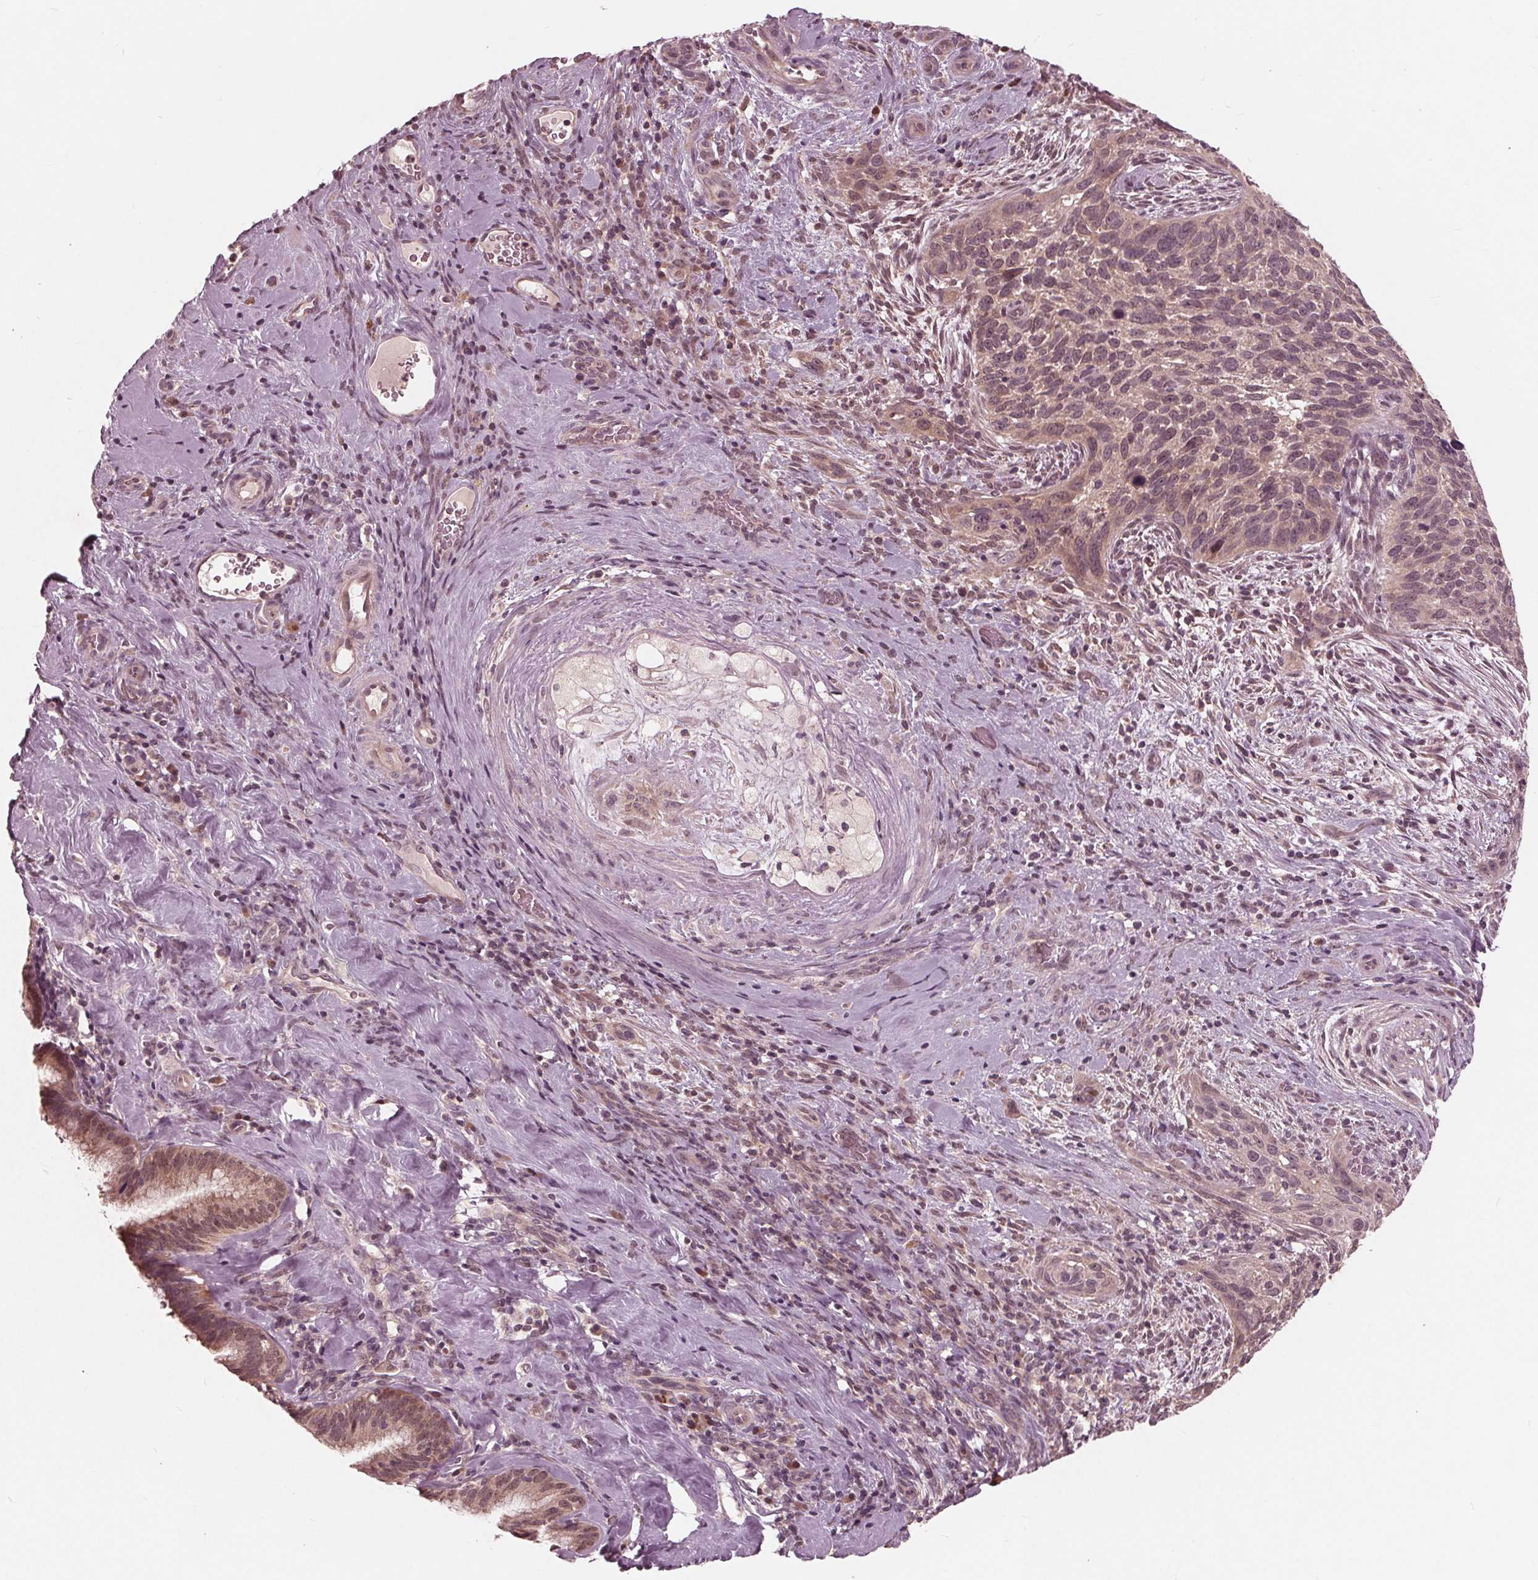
{"staining": {"intensity": "weak", "quantity": ">75%", "location": "cytoplasmic/membranous"}, "tissue": "cervical cancer", "cell_type": "Tumor cells", "image_type": "cancer", "snomed": [{"axis": "morphology", "description": "Squamous cell carcinoma, NOS"}, {"axis": "topography", "description": "Cervix"}], "caption": "Immunohistochemistry (IHC) histopathology image of cervical cancer (squamous cell carcinoma) stained for a protein (brown), which displays low levels of weak cytoplasmic/membranous expression in approximately >75% of tumor cells.", "gene": "UBALD1", "patient": {"sex": "female", "age": 51}}